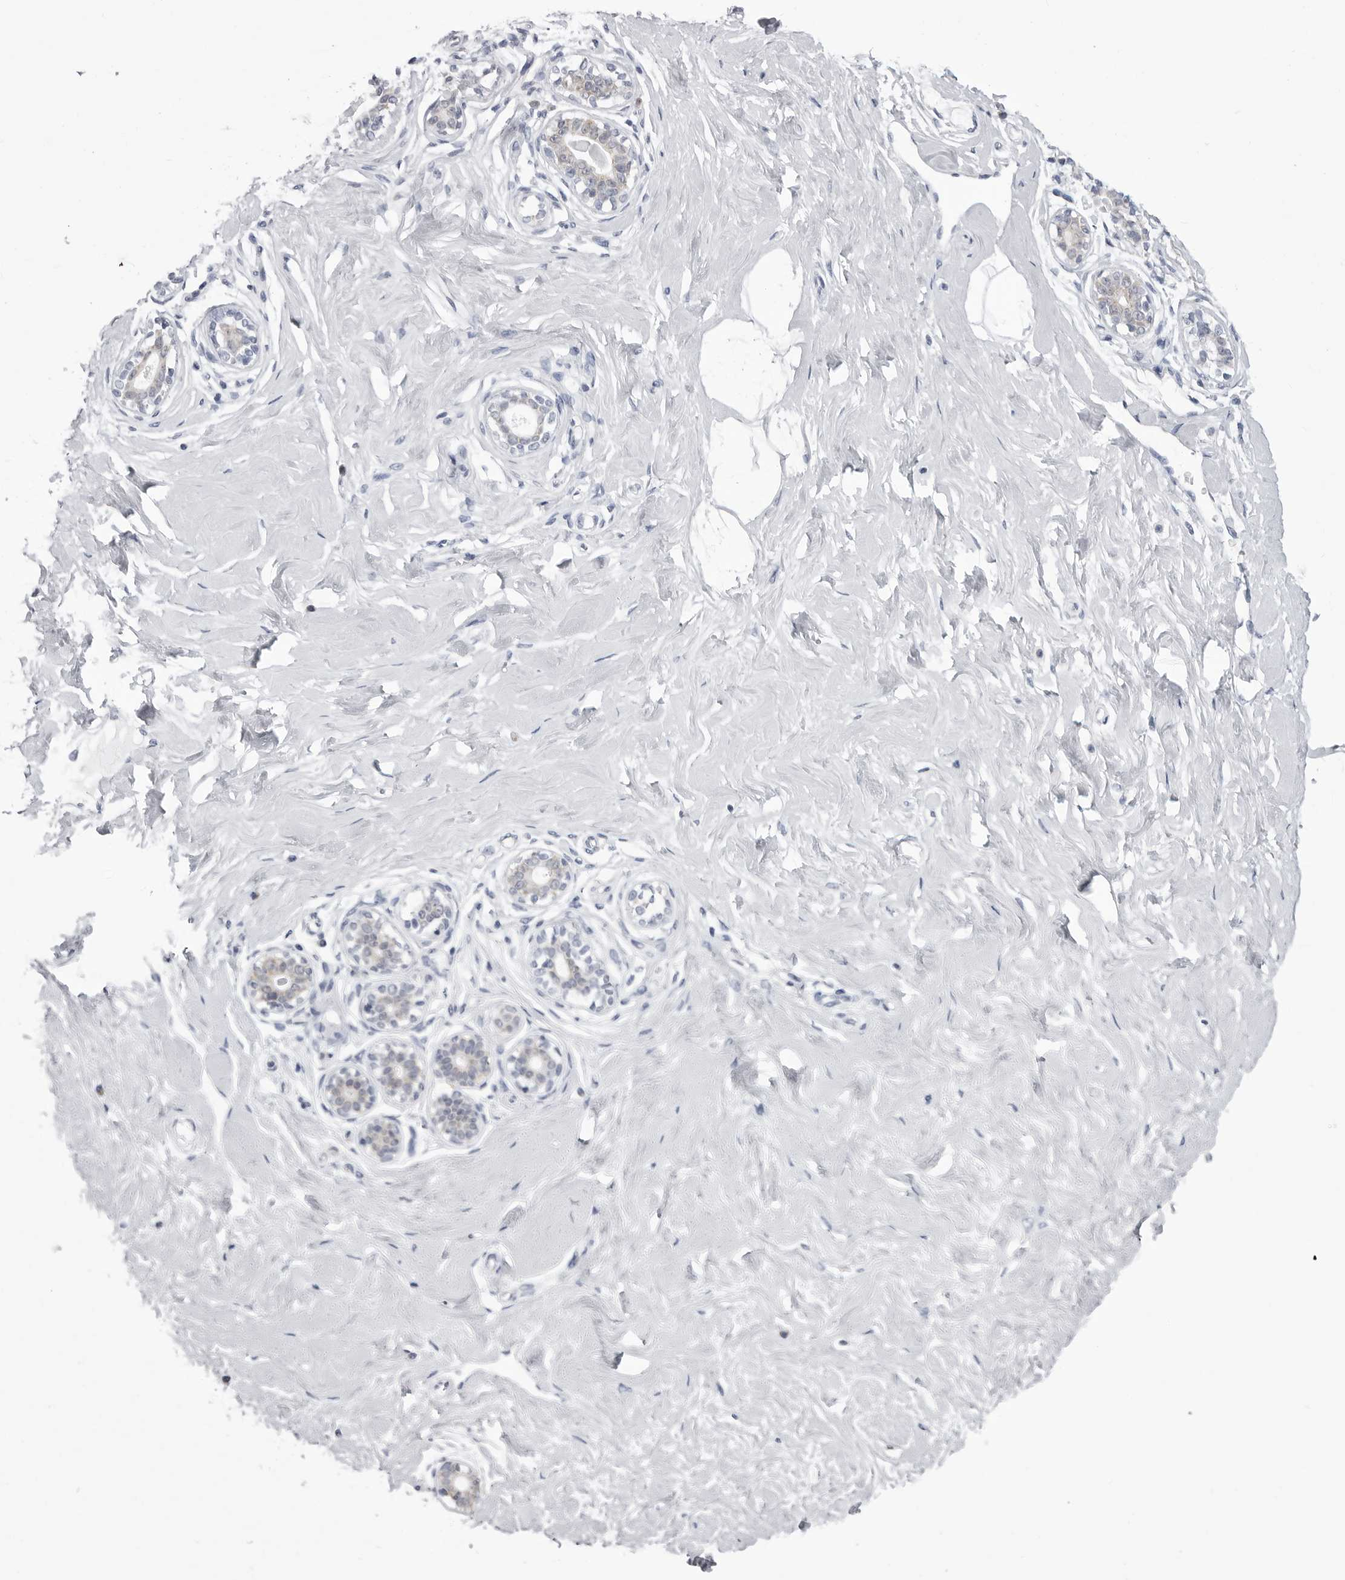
{"staining": {"intensity": "negative", "quantity": "none", "location": "none"}, "tissue": "breast", "cell_type": "Adipocytes", "image_type": "normal", "snomed": [{"axis": "morphology", "description": "Normal tissue, NOS"}, {"axis": "morphology", "description": "Adenoma, NOS"}, {"axis": "topography", "description": "Breast"}], "caption": "The immunohistochemistry image has no significant staining in adipocytes of breast. (Stains: DAB (3,3'-diaminobenzidine) immunohistochemistry (IHC) with hematoxylin counter stain, Microscopy: brightfield microscopy at high magnification).", "gene": "FH", "patient": {"sex": "female", "age": 23}}